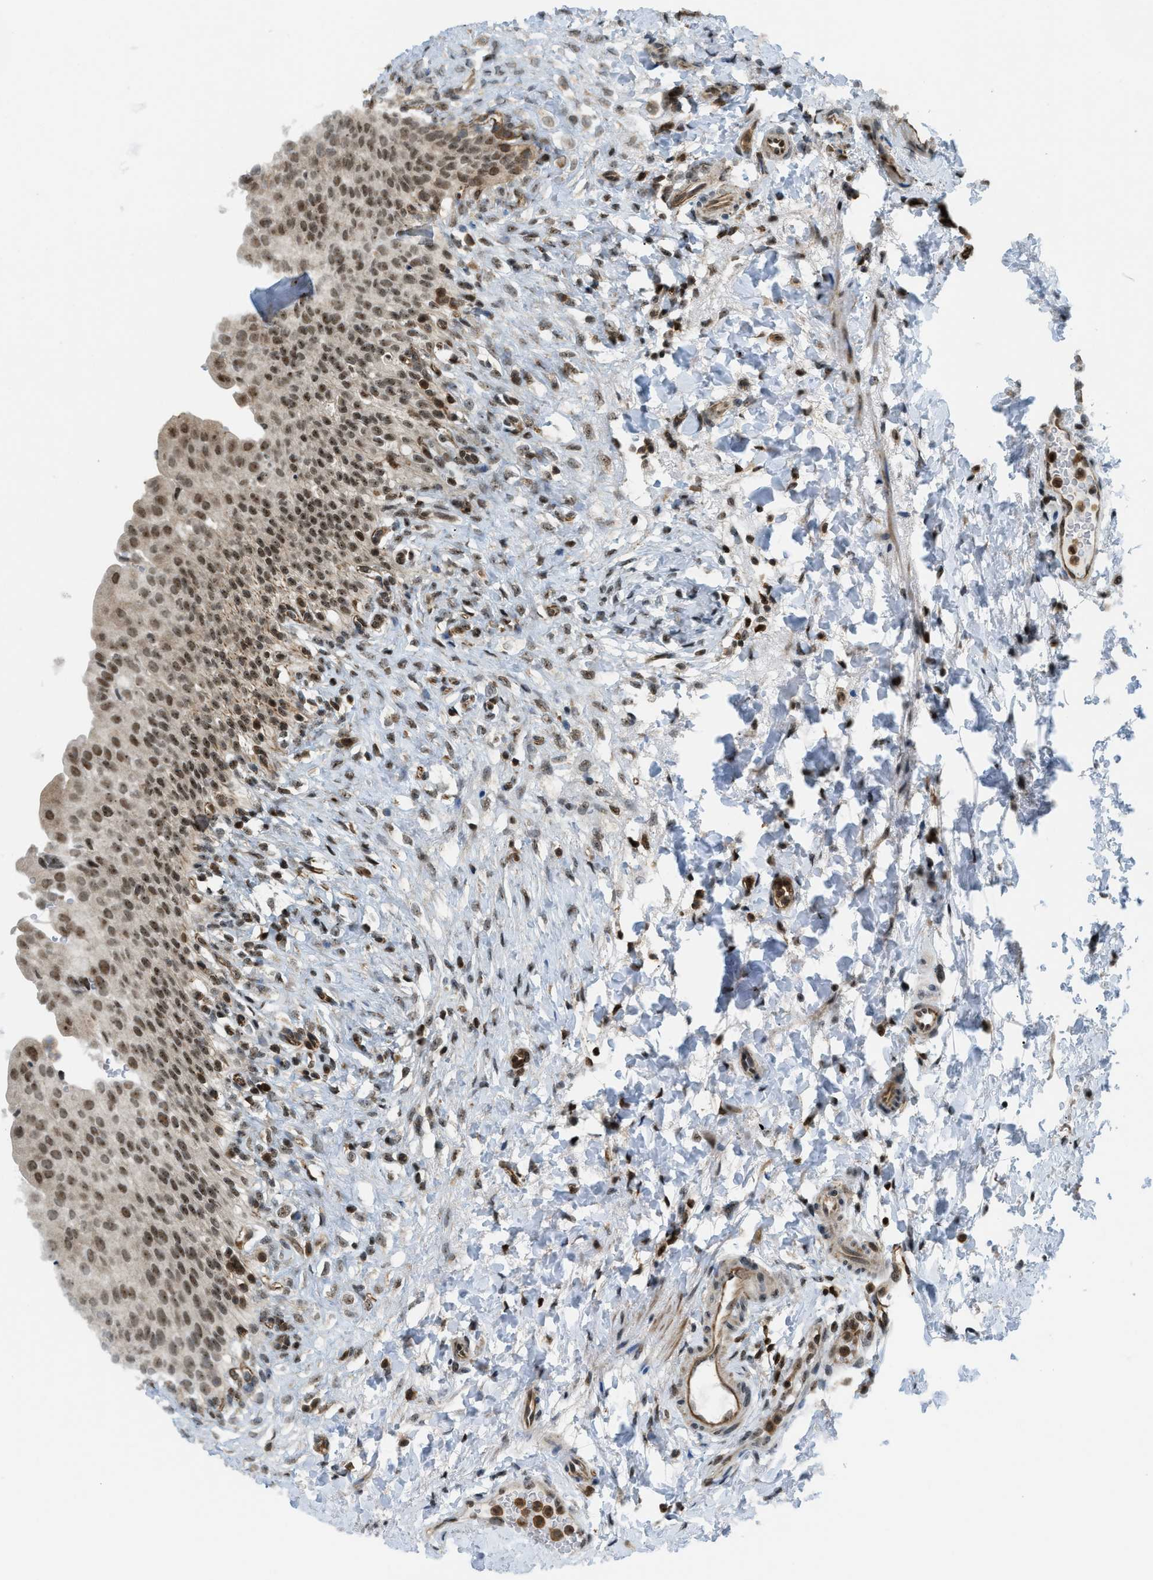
{"staining": {"intensity": "moderate", "quantity": ">75%", "location": "nuclear"}, "tissue": "urinary bladder", "cell_type": "Urothelial cells", "image_type": "normal", "snomed": [{"axis": "morphology", "description": "Urothelial carcinoma, High grade"}, {"axis": "topography", "description": "Urinary bladder"}], "caption": "Brown immunohistochemical staining in benign human urinary bladder shows moderate nuclear positivity in approximately >75% of urothelial cells.", "gene": "E2F1", "patient": {"sex": "male", "age": 46}}